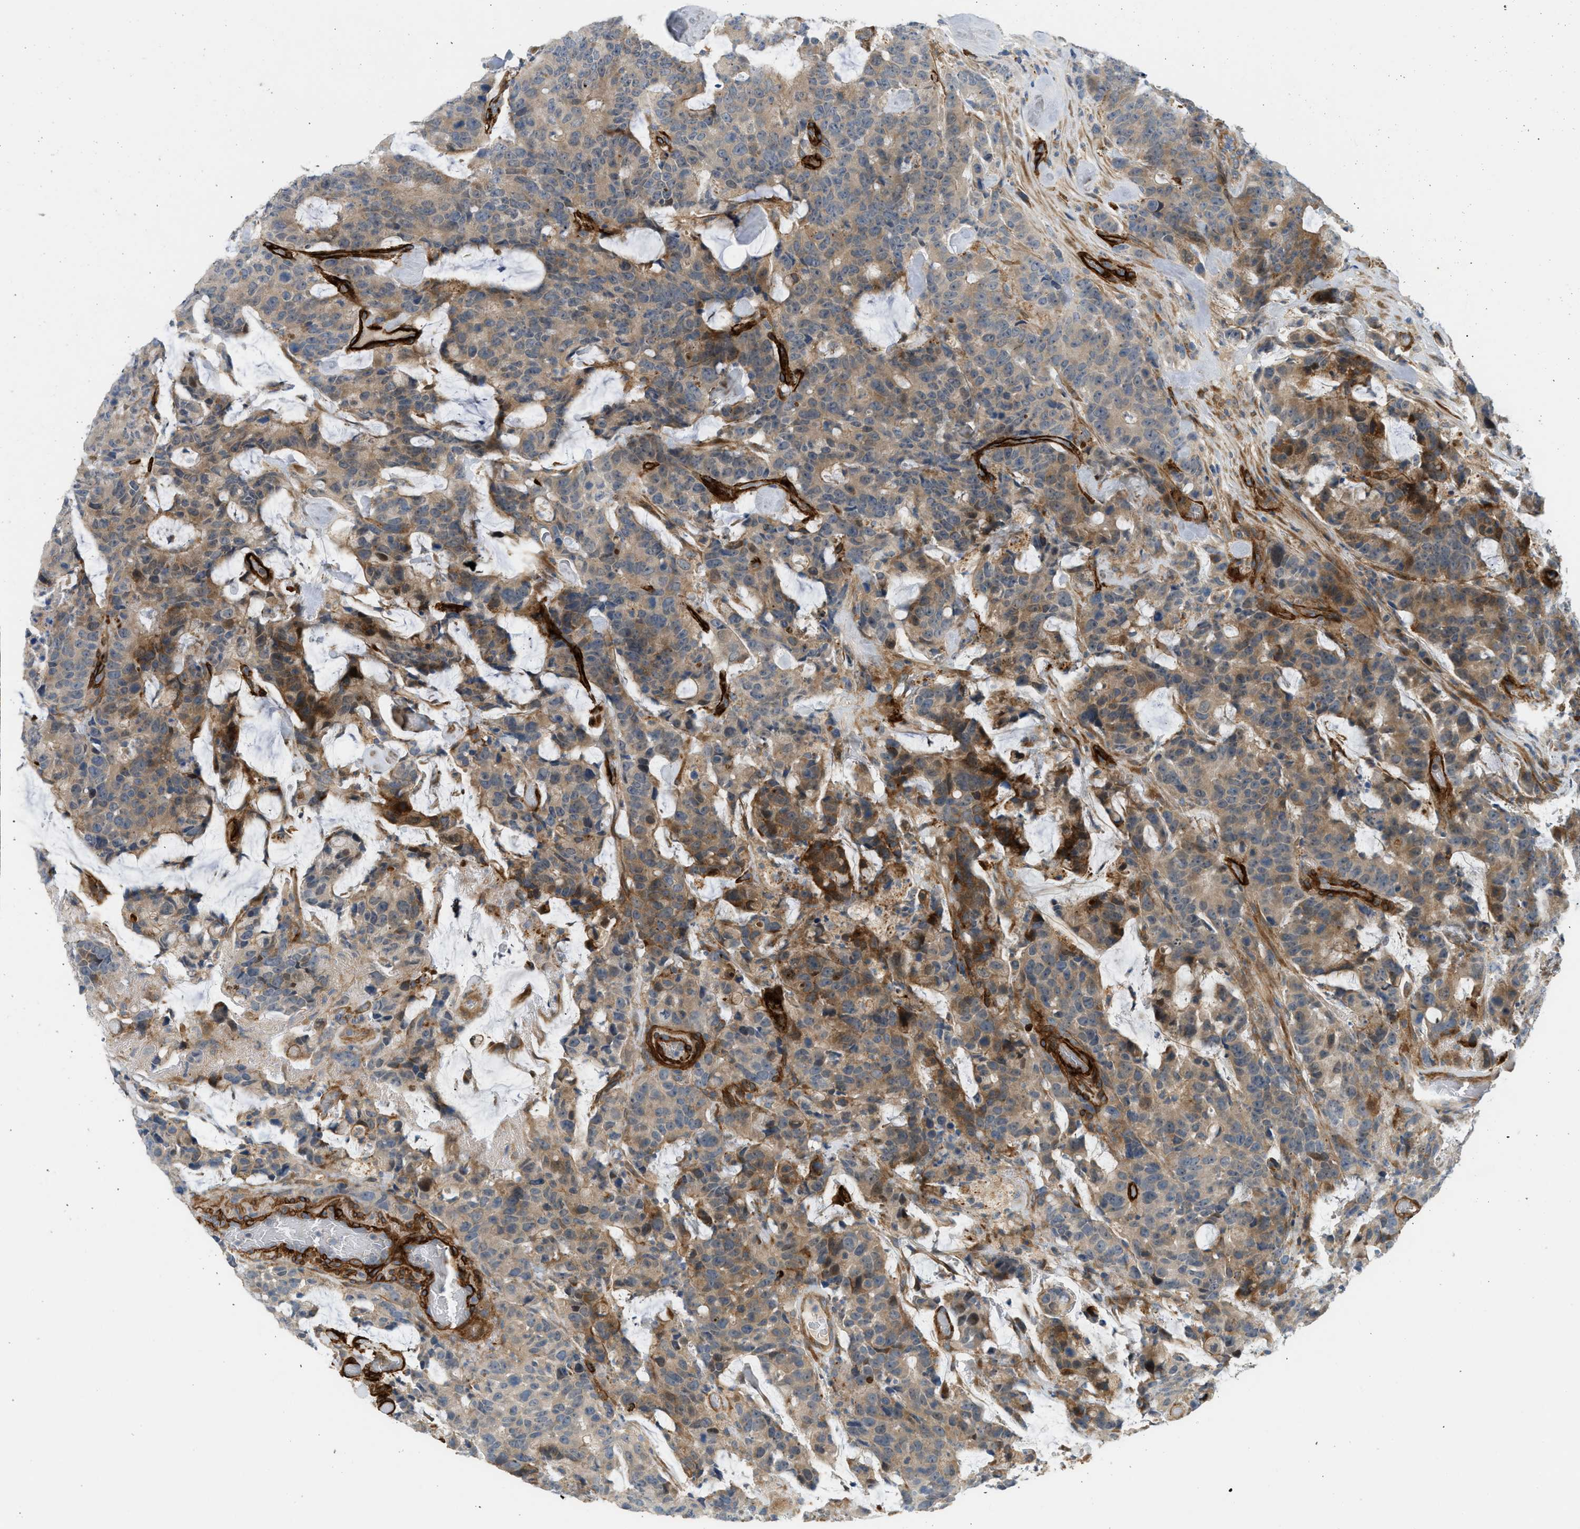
{"staining": {"intensity": "moderate", "quantity": ">75%", "location": "cytoplasmic/membranous"}, "tissue": "colorectal cancer", "cell_type": "Tumor cells", "image_type": "cancer", "snomed": [{"axis": "morphology", "description": "Adenocarcinoma, NOS"}, {"axis": "topography", "description": "Colon"}], "caption": "Human colorectal cancer stained with a brown dye demonstrates moderate cytoplasmic/membranous positive staining in approximately >75% of tumor cells.", "gene": "EDNRA", "patient": {"sex": "female", "age": 86}}